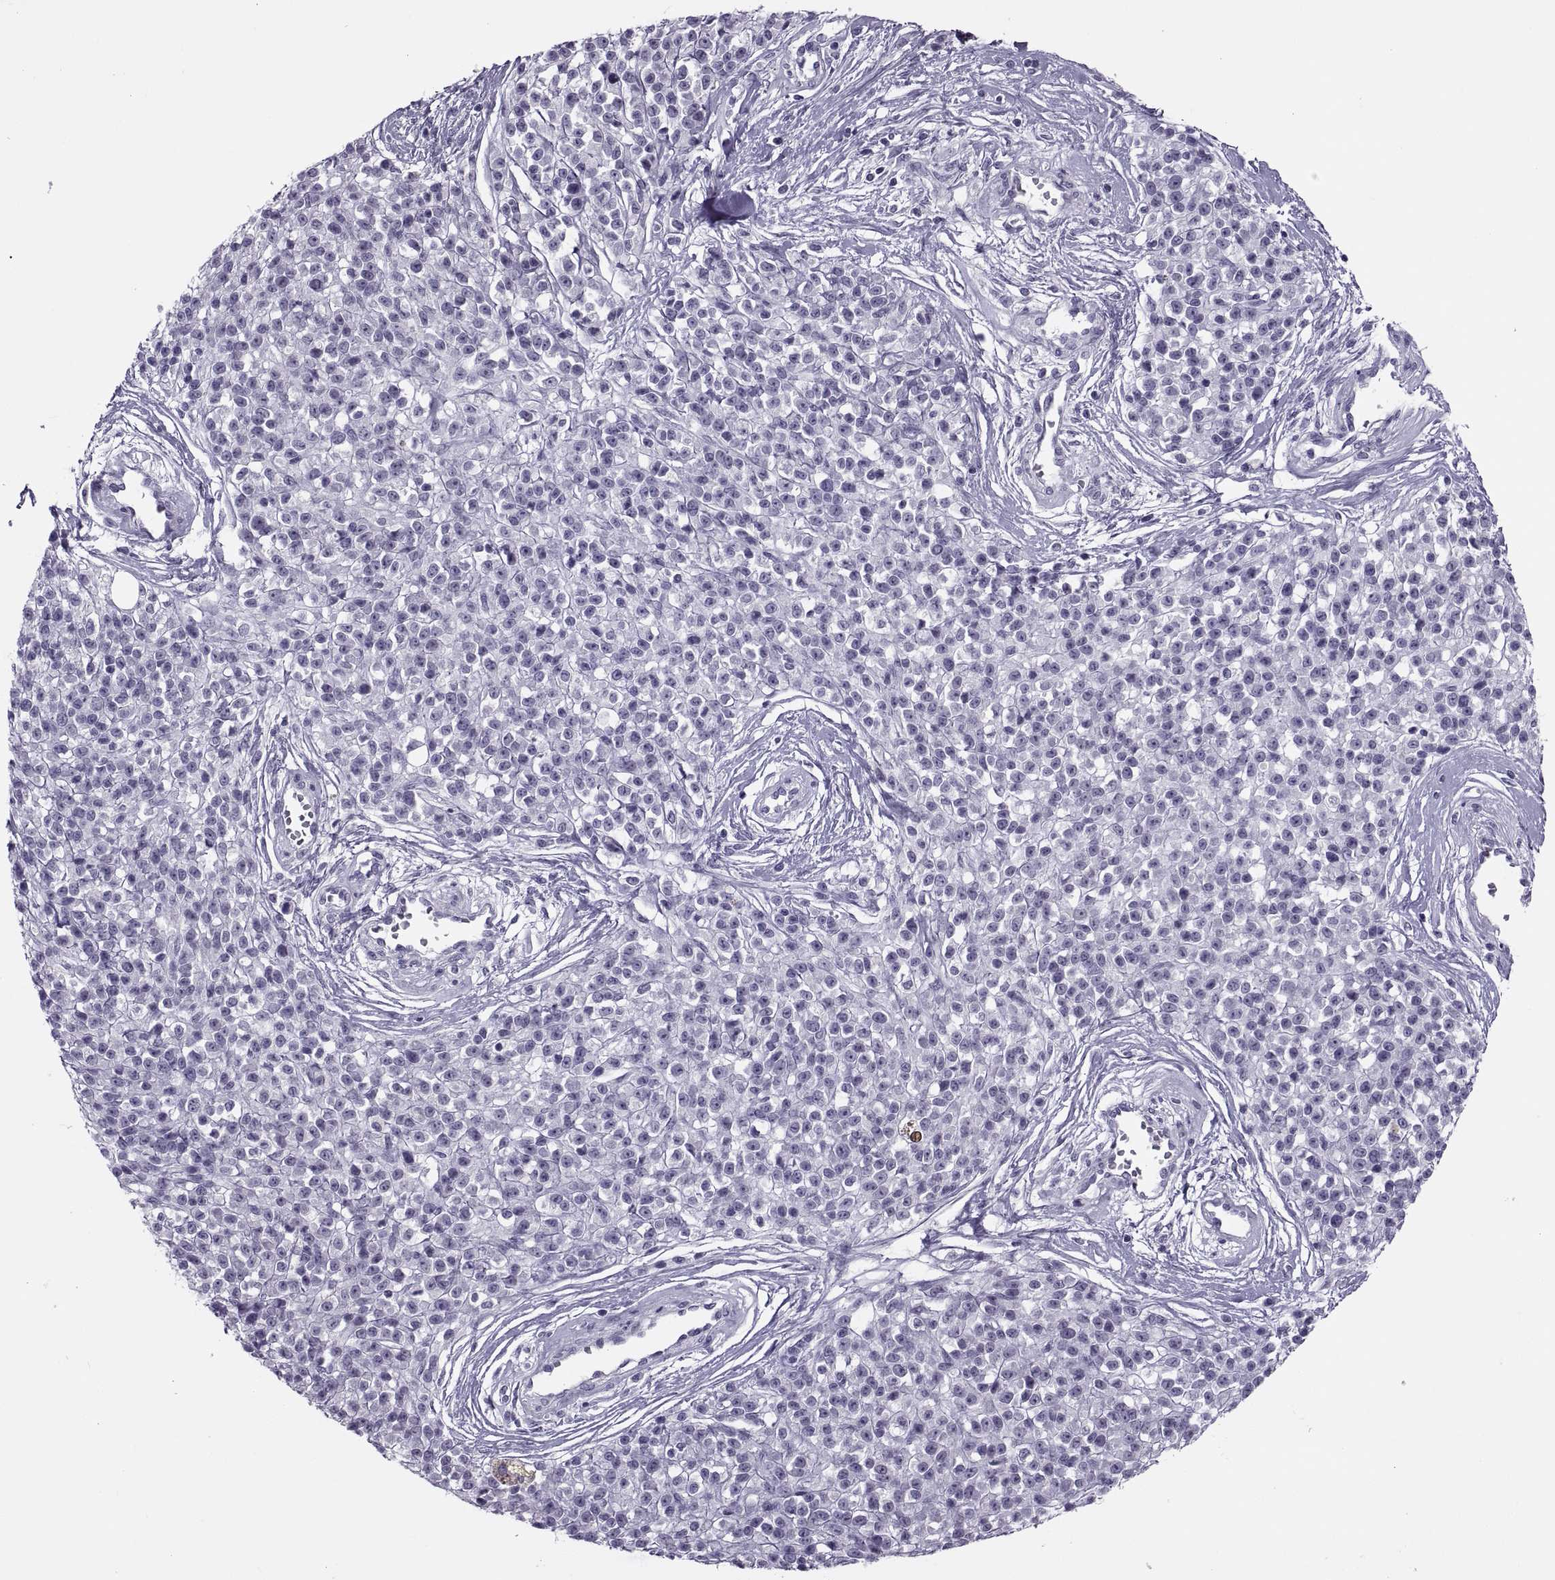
{"staining": {"intensity": "negative", "quantity": "none", "location": "none"}, "tissue": "melanoma", "cell_type": "Tumor cells", "image_type": "cancer", "snomed": [{"axis": "morphology", "description": "Malignant melanoma, NOS"}, {"axis": "topography", "description": "Skin"}, {"axis": "topography", "description": "Skin of trunk"}], "caption": "High power microscopy micrograph of an immunohistochemistry (IHC) histopathology image of melanoma, revealing no significant positivity in tumor cells.", "gene": "SYNGR4", "patient": {"sex": "male", "age": 74}}